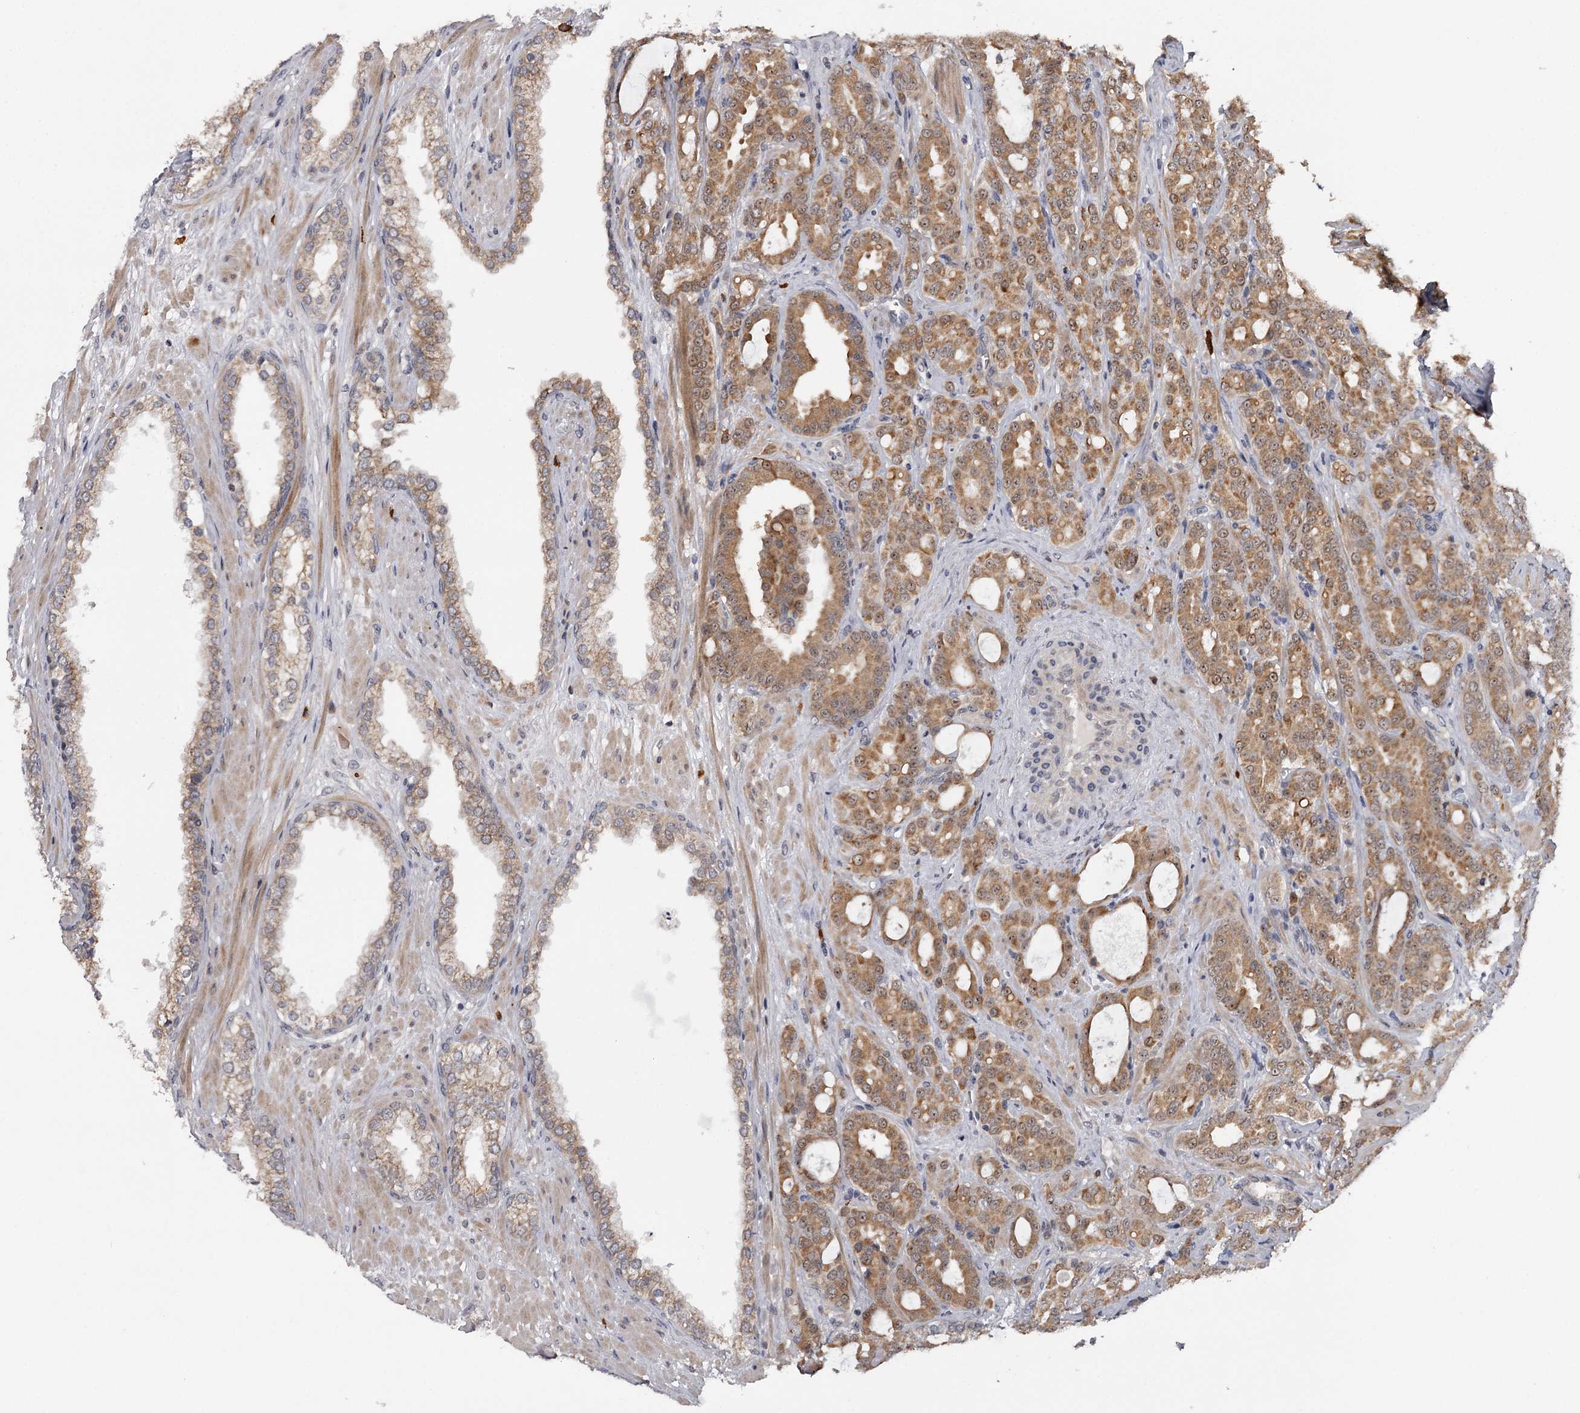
{"staining": {"intensity": "moderate", "quantity": ">75%", "location": "cytoplasmic/membranous"}, "tissue": "prostate cancer", "cell_type": "Tumor cells", "image_type": "cancer", "snomed": [{"axis": "morphology", "description": "Adenocarcinoma, High grade"}, {"axis": "topography", "description": "Prostate"}], "caption": "Brown immunohistochemical staining in human high-grade adenocarcinoma (prostate) shows moderate cytoplasmic/membranous positivity in approximately >75% of tumor cells. The staining was performed using DAB (3,3'-diaminobenzidine) to visualize the protein expression in brown, while the nuclei were stained in blue with hematoxylin (Magnification: 20x).", "gene": "GTSF1", "patient": {"sex": "male", "age": 72}}